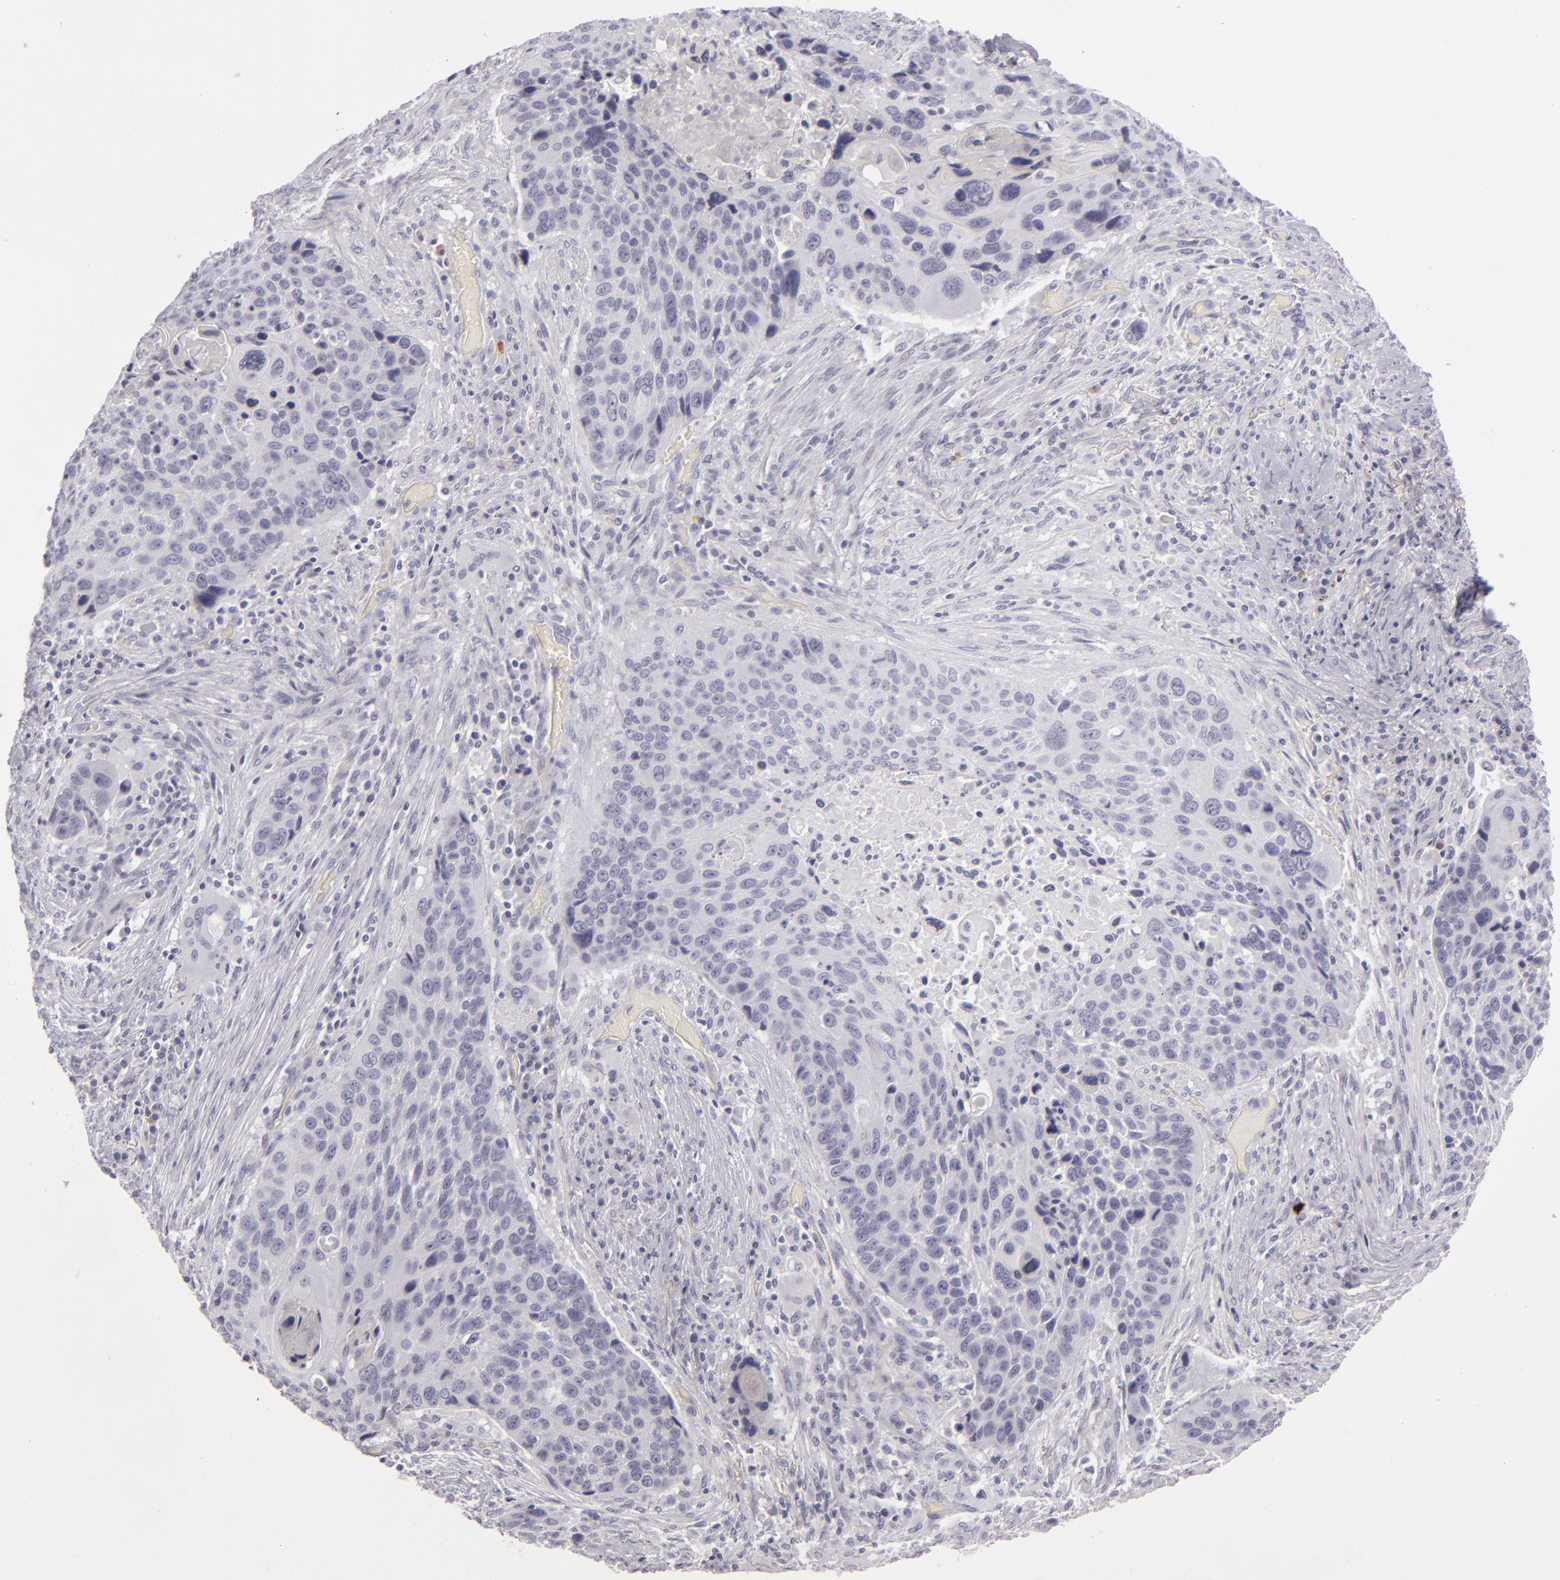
{"staining": {"intensity": "negative", "quantity": "none", "location": "none"}, "tissue": "lung cancer", "cell_type": "Tumor cells", "image_type": "cancer", "snomed": [{"axis": "morphology", "description": "Squamous cell carcinoma, NOS"}, {"axis": "topography", "description": "Lung"}], "caption": "Lung squamous cell carcinoma stained for a protein using immunohistochemistry (IHC) displays no staining tumor cells.", "gene": "CDX2", "patient": {"sex": "male", "age": 68}}